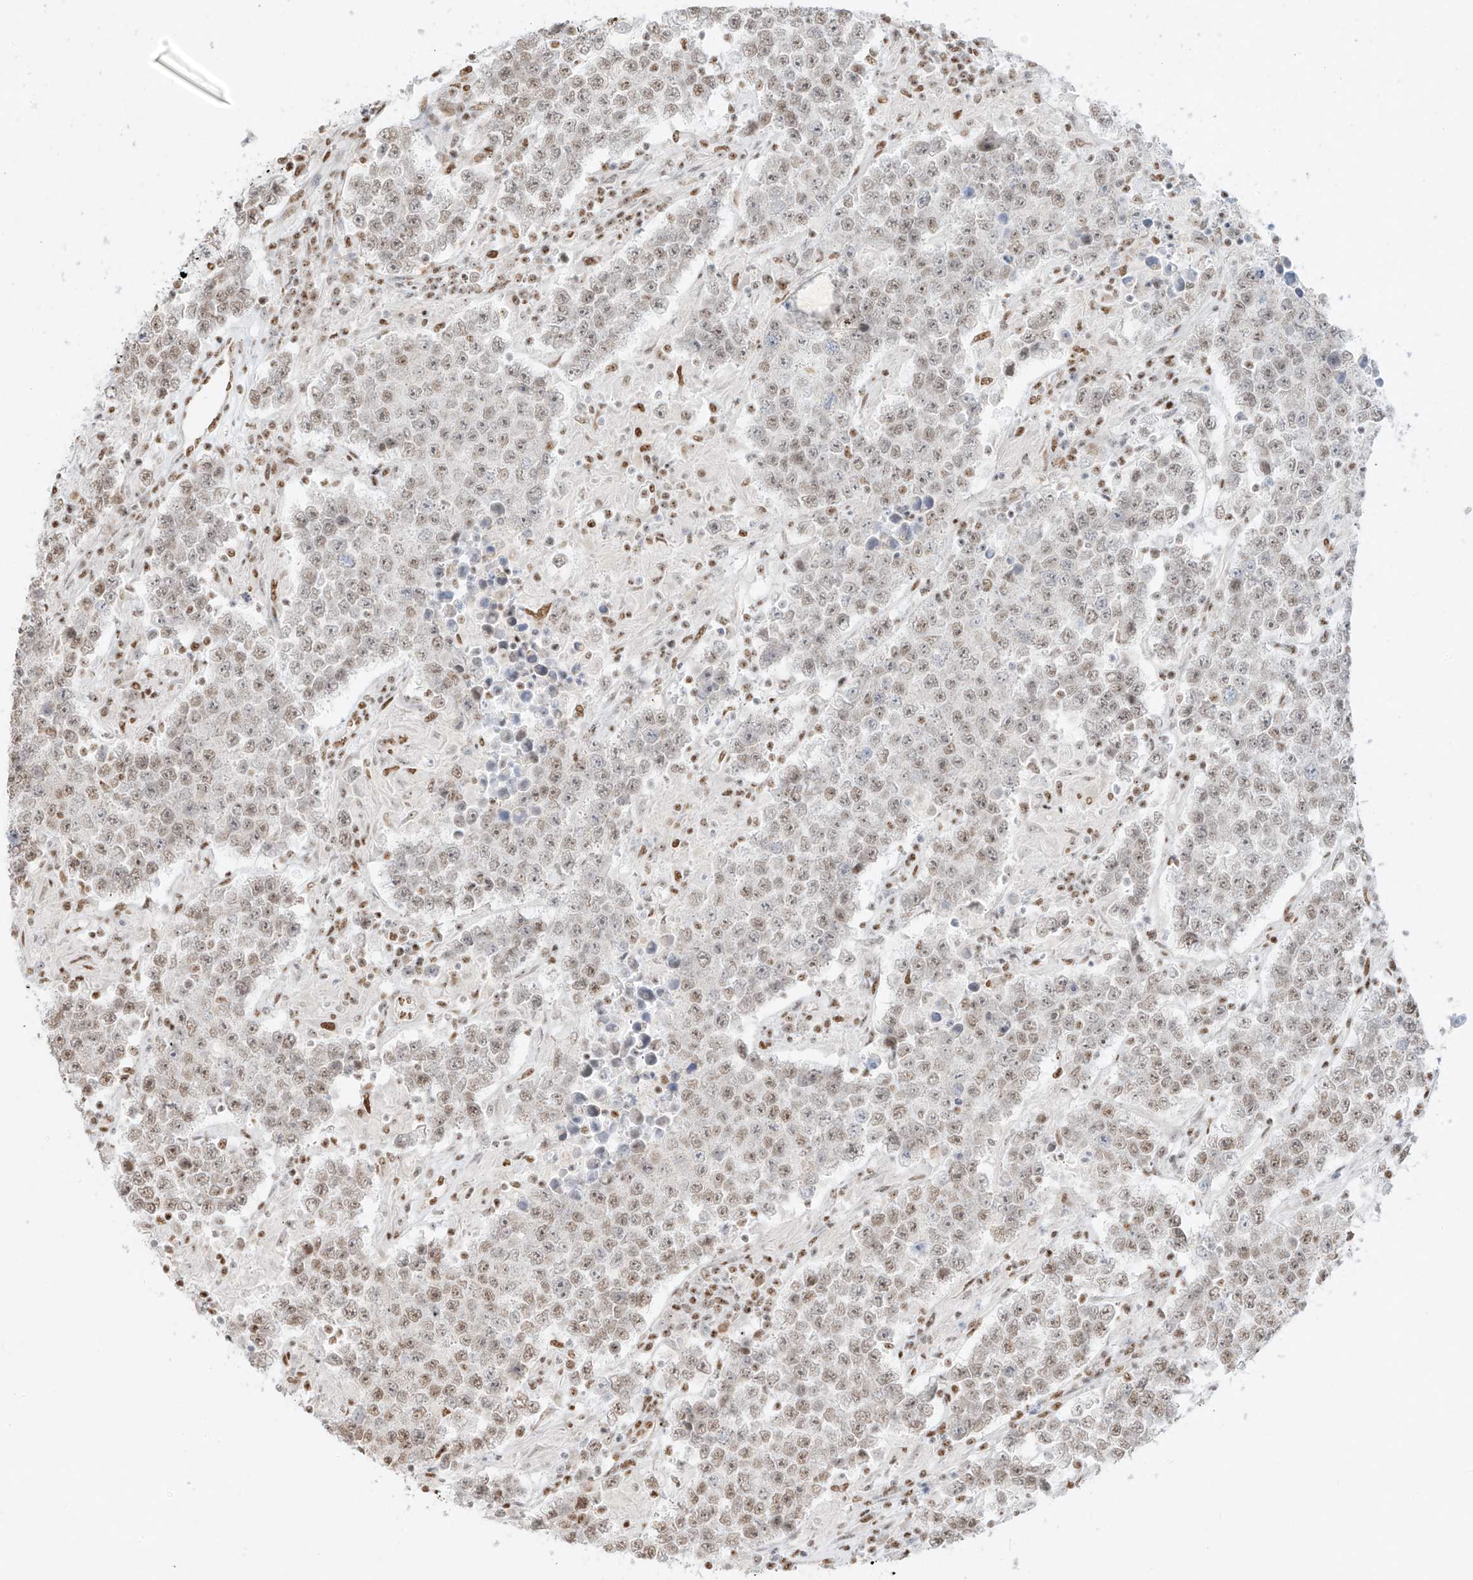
{"staining": {"intensity": "weak", "quantity": "25%-75%", "location": "nuclear"}, "tissue": "testis cancer", "cell_type": "Tumor cells", "image_type": "cancer", "snomed": [{"axis": "morphology", "description": "Normal tissue, NOS"}, {"axis": "morphology", "description": "Urothelial carcinoma, High grade"}, {"axis": "morphology", "description": "Seminoma, NOS"}, {"axis": "morphology", "description": "Carcinoma, Embryonal, NOS"}, {"axis": "topography", "description": "Urinary bladder"}, {"axis": "topography", "description": "Testis"}], "caption": "Tumor cells demonstrate low levels of weak nuclear positivity in approximately 25%-75% of cells in testis cancer (urothelial carcinoma (high-grade)). Nuclei are stained in blue.", "gene": "NHSL1", "patient": {"sex": "male", "age": 41}}